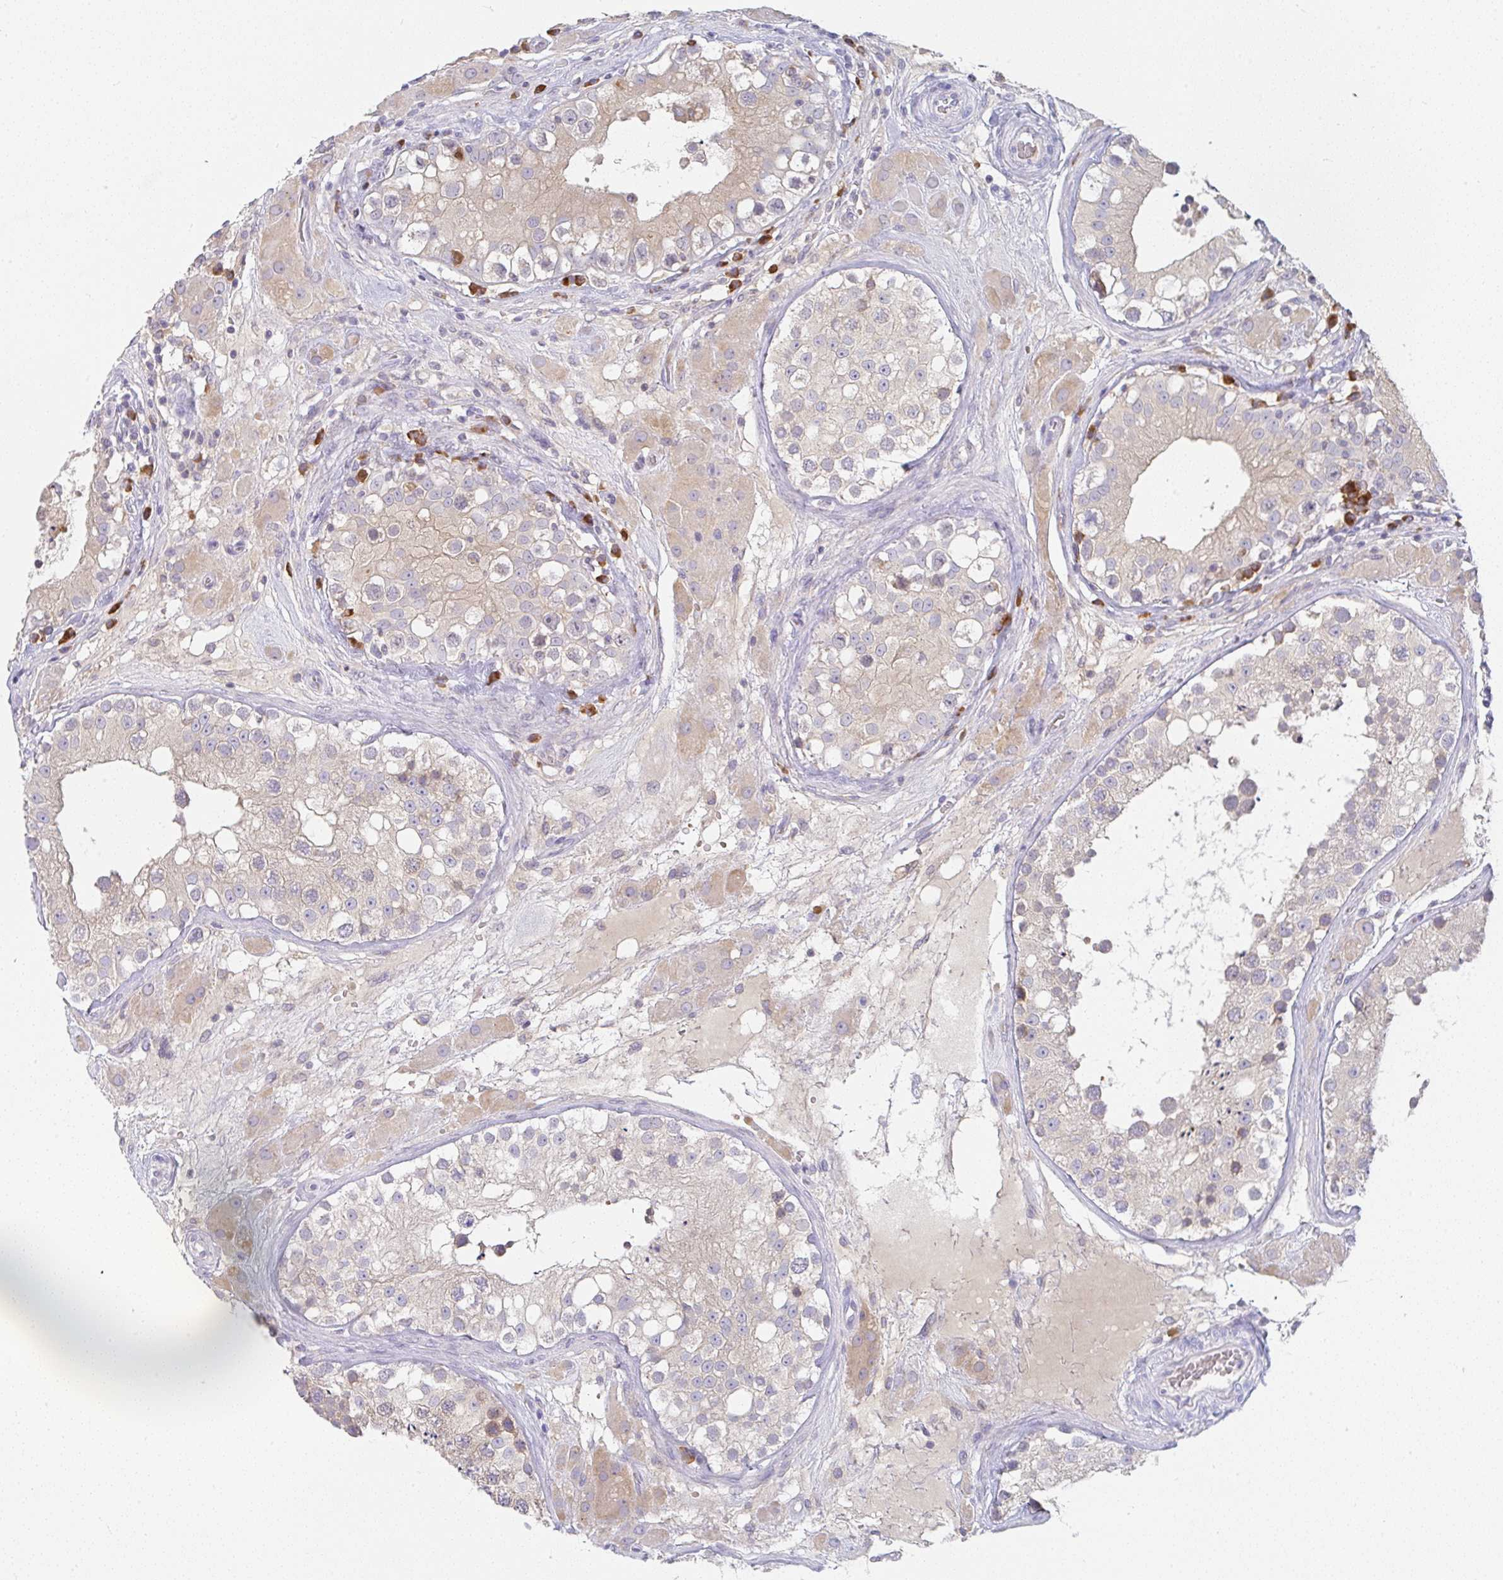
{"staining": {"intensity": "weak", "quantity": "25%-75%", "location": "cytoplasmic/membranous"}, "tissue": "testis", "cell_type": "Cells in seminiferous ducts", "image_type": "normal", "snomed": [{"axis": "morphology", "description": "Normal tissue, NOS"}, {"axis": "topography", "description": "Testis"}], "caption": "Testis stained for a protein (brown) reveals weak cytoplasmic/membranous positive expression in approximately 25%-75% of cells in seminiferous ducts.", "gene": "DERL2", "patient": {"sex": "male", "age": 26}}